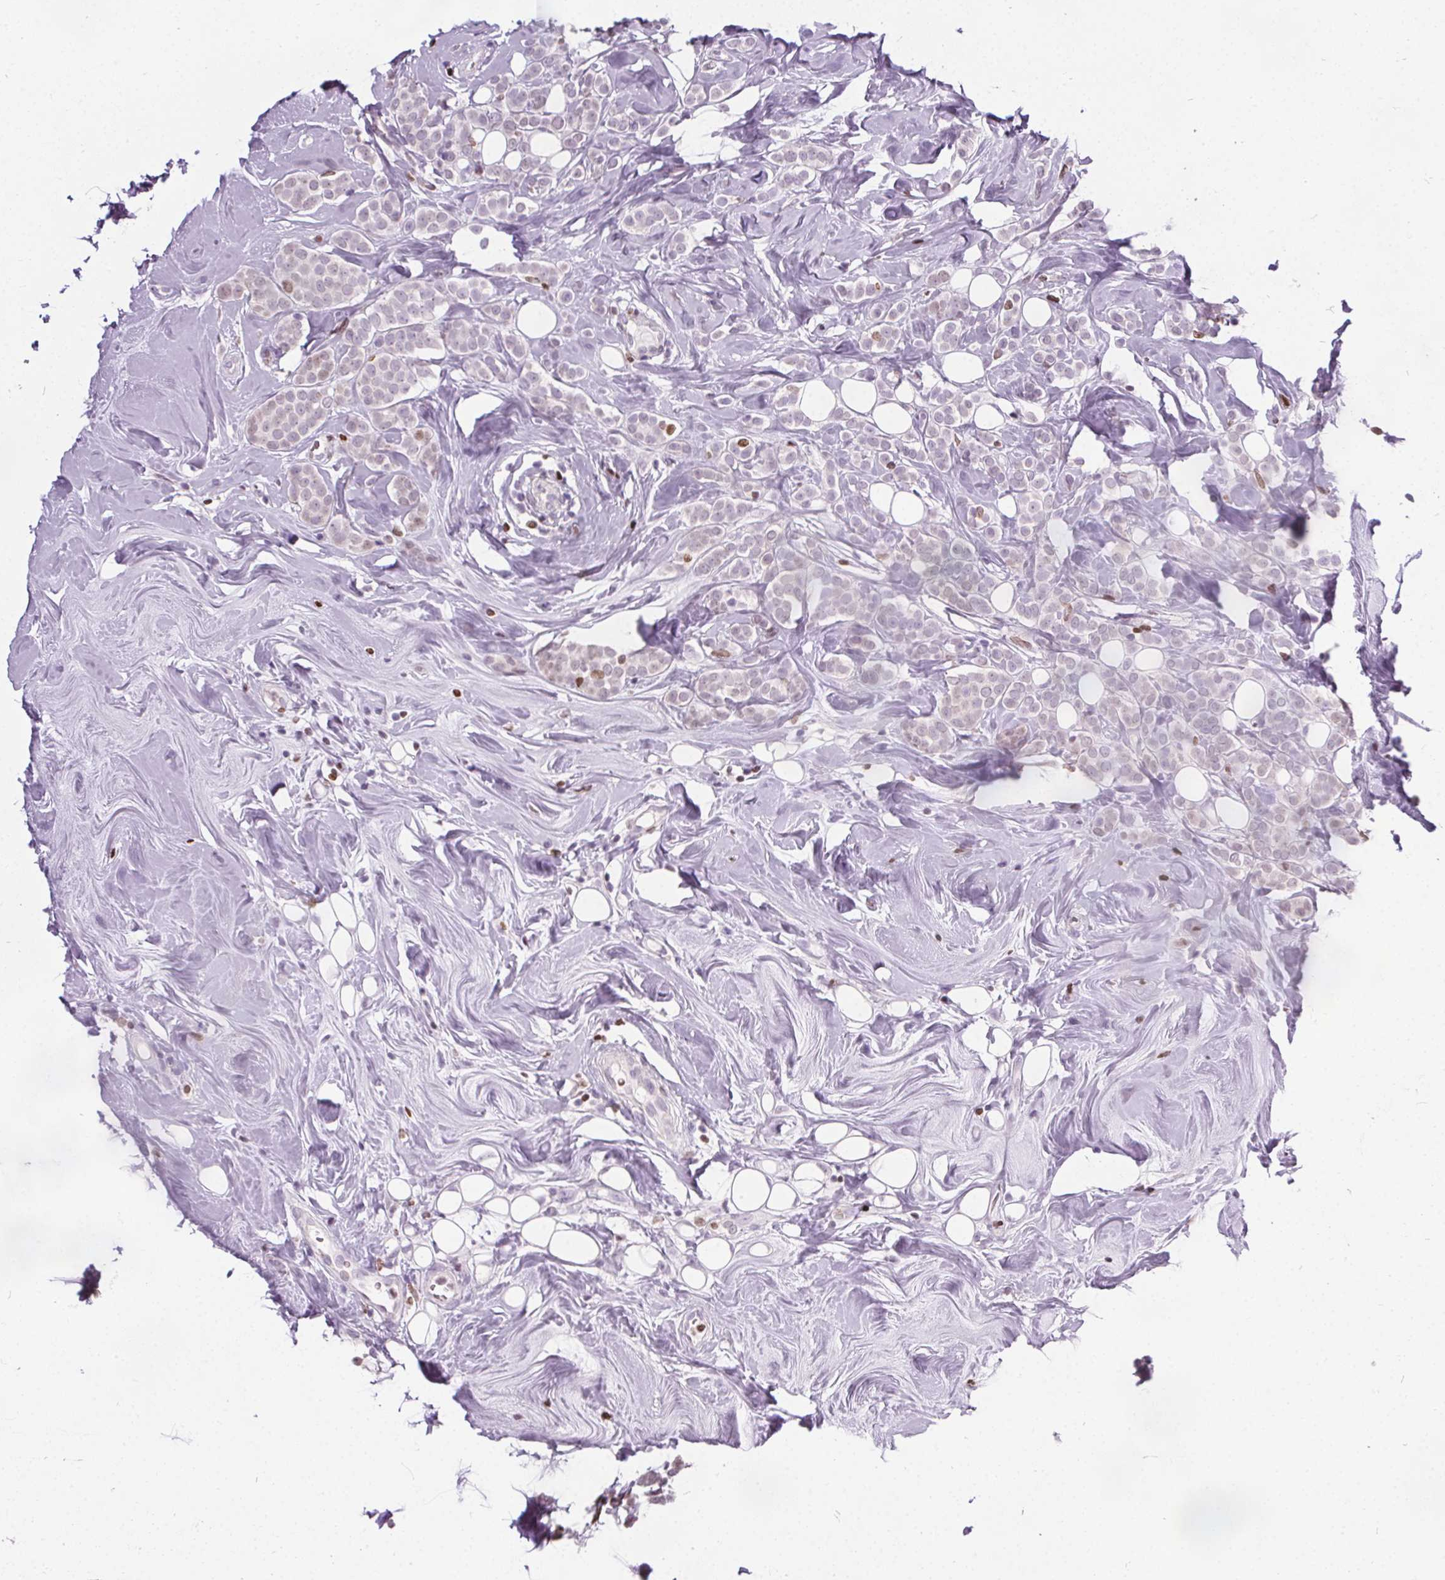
{"staining": {"intensity": "negative", "quantity": "none", "location": "none"}, "tissue": "breast cancer", "cell_type": "Tumor cells", "image_type": "cancer", "snomed": [{"axis": "morphology", "description": "Lobular carcinoma"}, {"axis": "topography", "description": "Breast"}], "caption": "An IHC histopathology image of breast cancer is shown. There is no staining in tumor cells of breast cancer.", "gene": "ISLR2", "patient": {"sex": "female", "age": 49}}